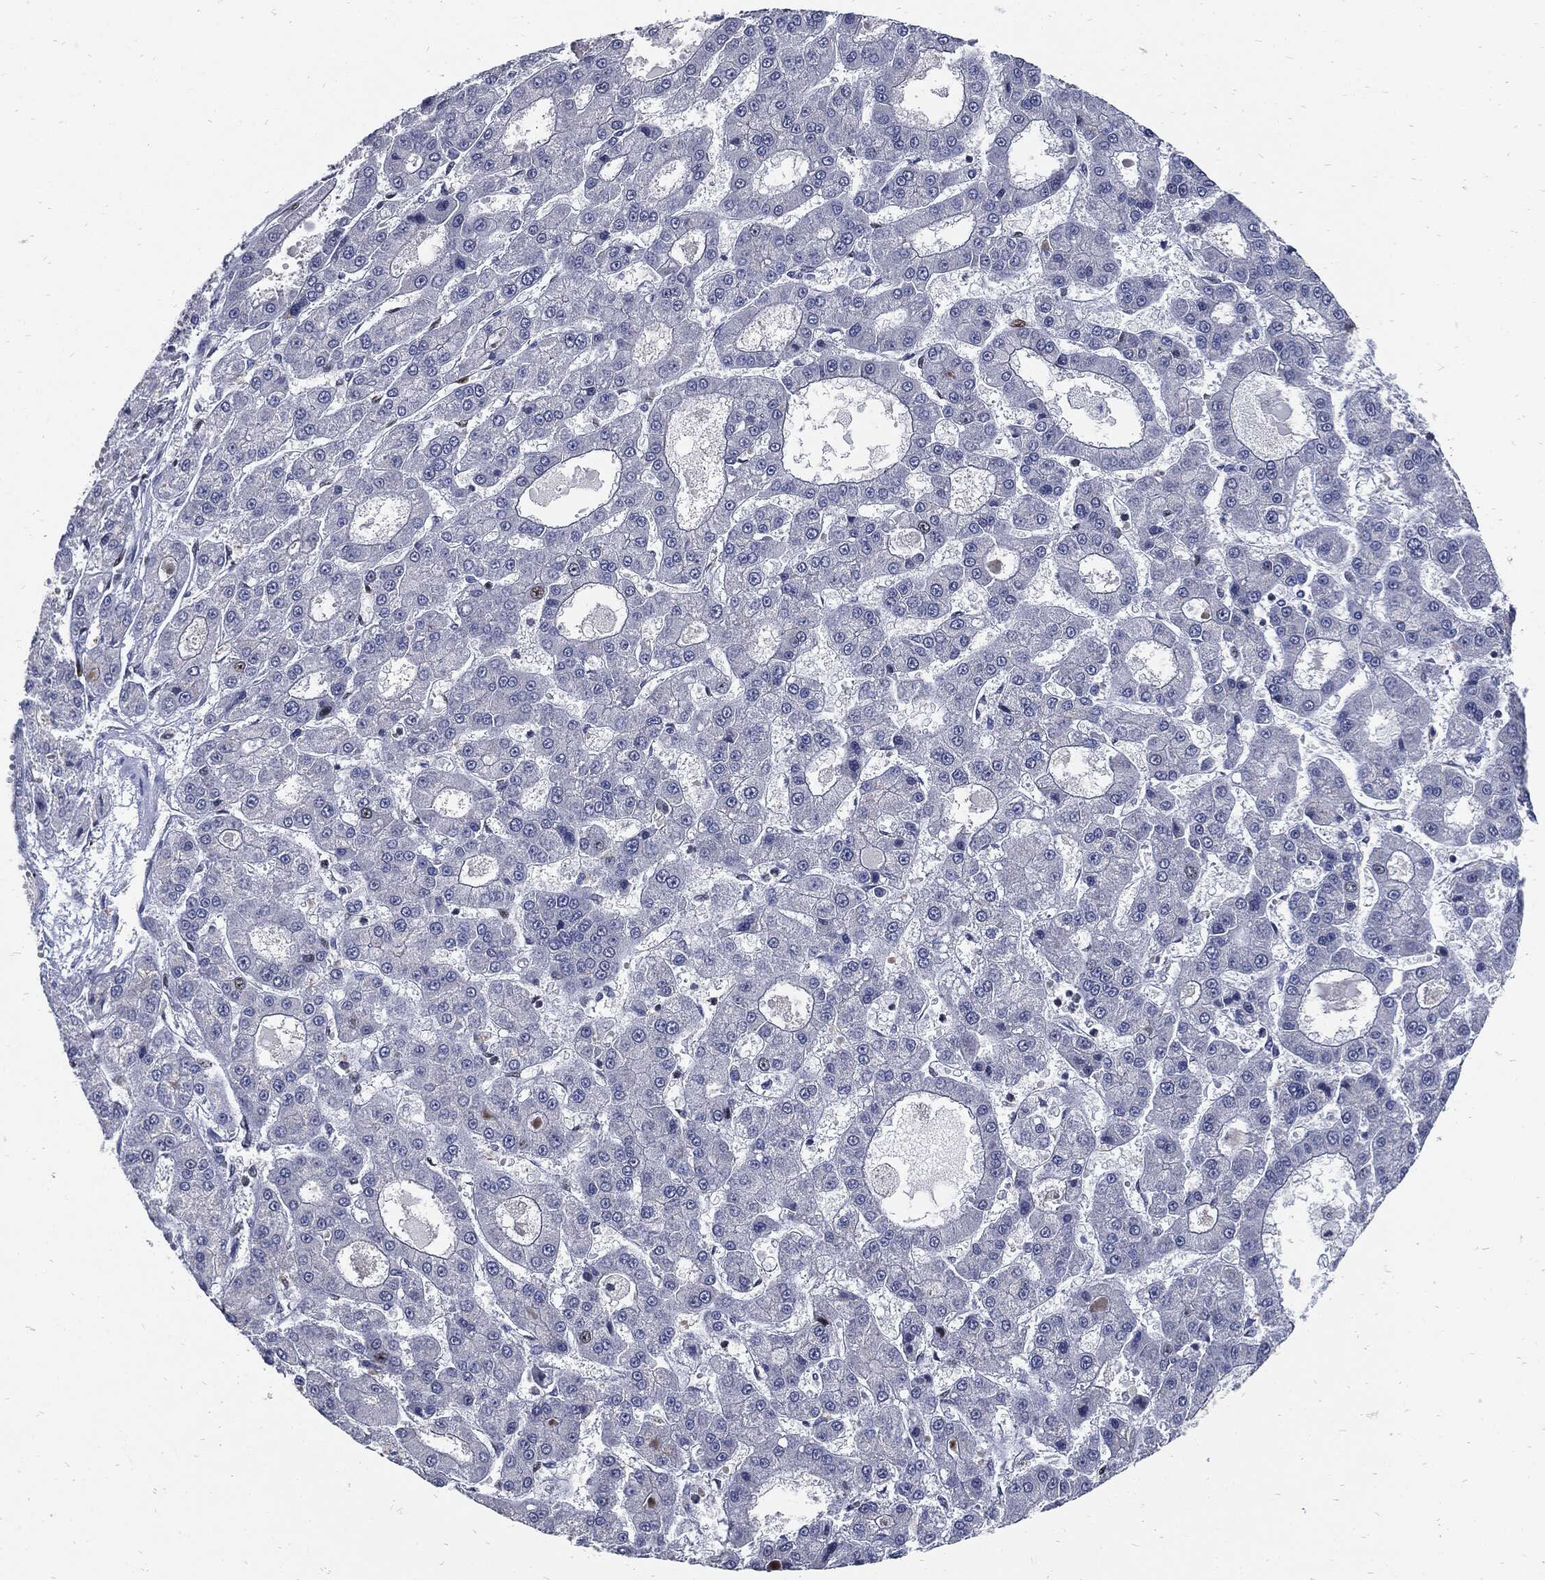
{"staining": {"intensity": "weak", "quantity": "<25%", "location": "nuclear"}, "tissue": "liver cancer", "cell_type": "Tumor cells", "image_type": "cancer", "snomed": [{"axis": "morphology", "description": "Carcinoma, Hepatocellular, NOS"}, {"axis": "topography", "description": "Liver"}], "caption": "A micrograph of liver hepatocellular carcinoma stained for a protein shows no brown staining in tumor cells. Nuclei are stained in blue.", "gene": "NBN", "patient": {"sex": "male", "age": 70}}